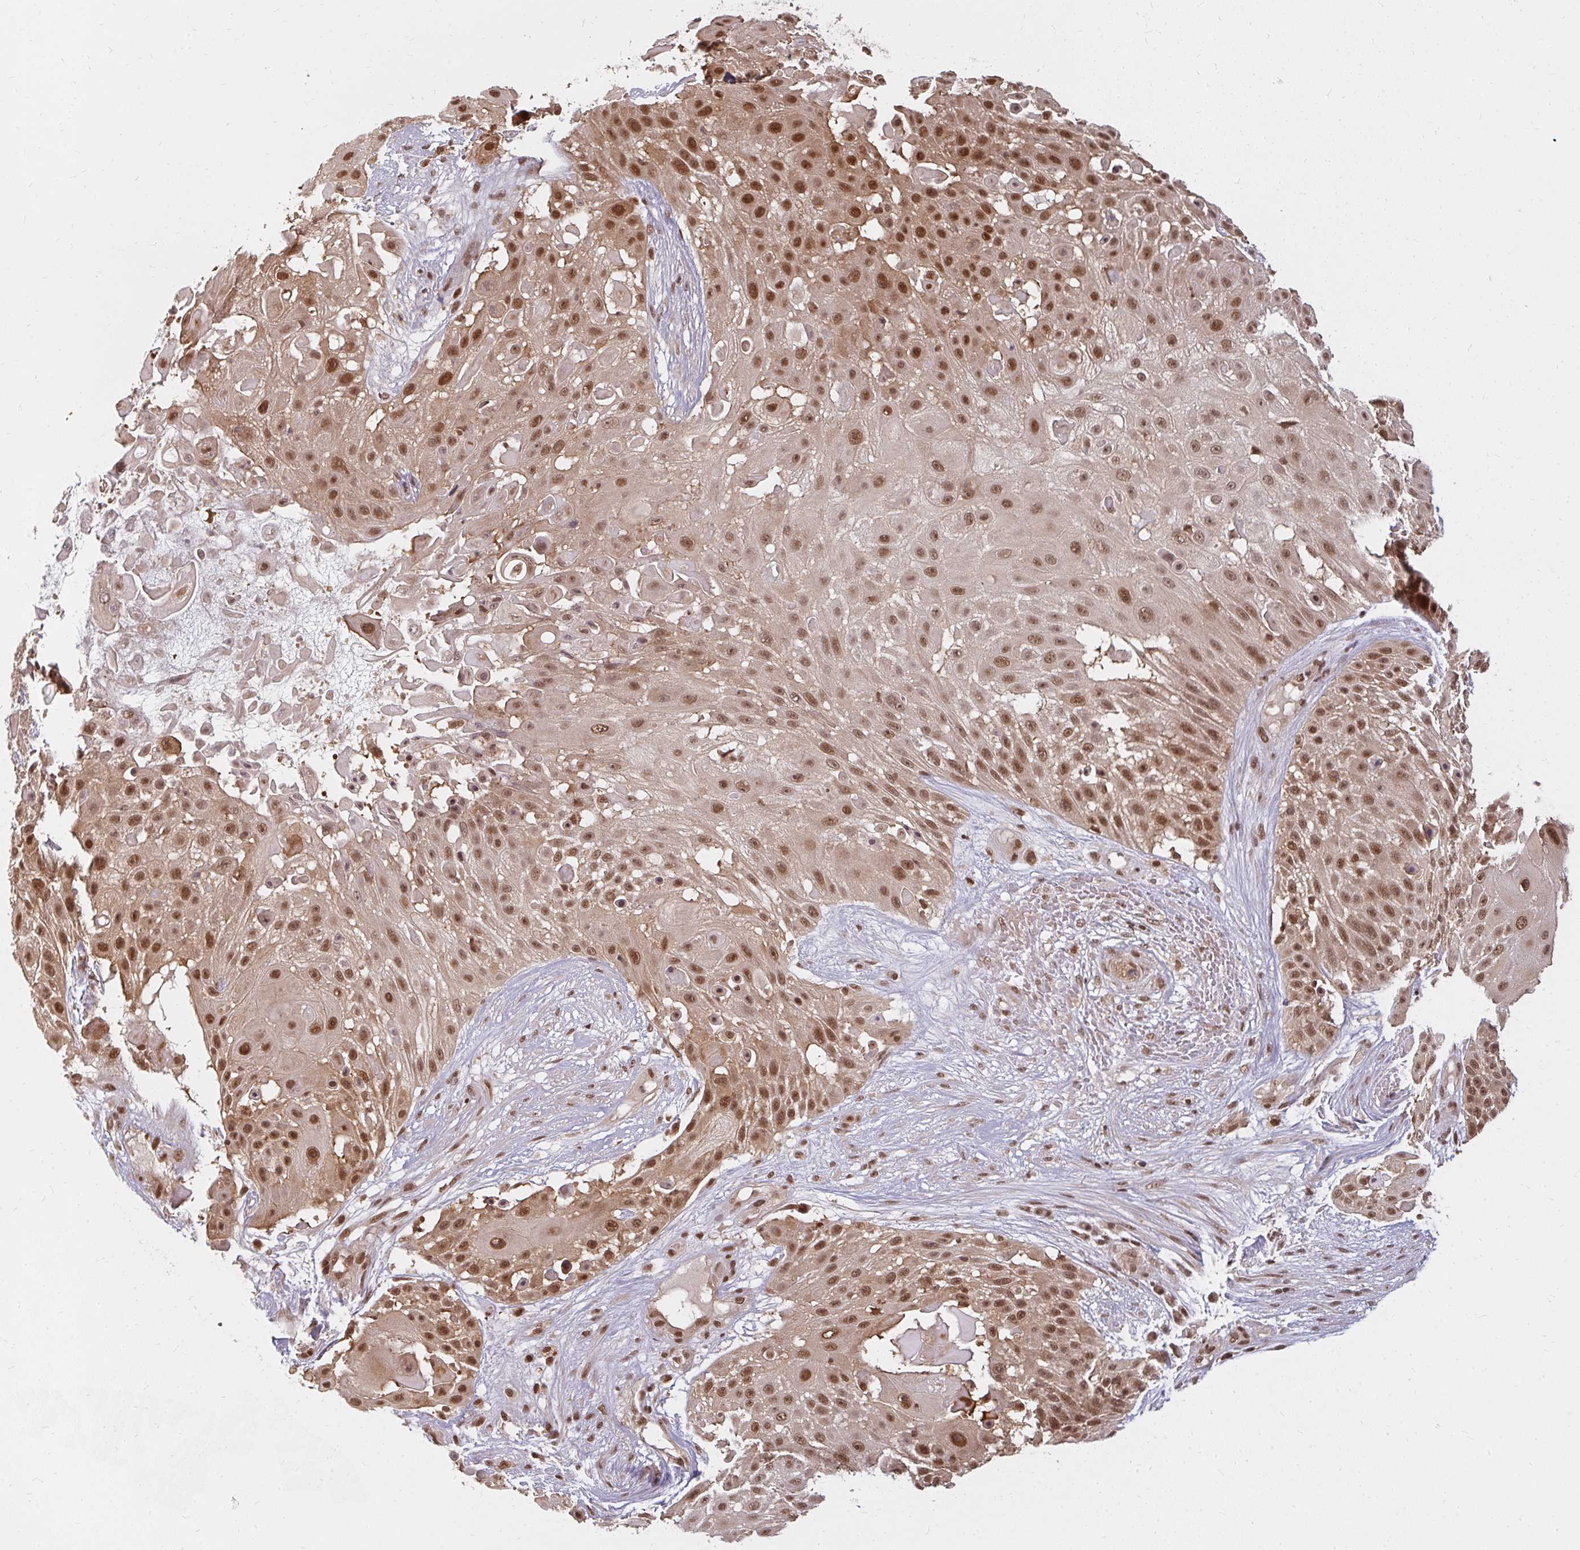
{"staining": {"intensity": "moderate", "quantity": ">75%", "location": "nuclear"}, "tissue": "skin cancer", "cell_type": "Tumor cells", "image_type": "cancer", "snomed": [{"axis": "morphology", "description": "Squamous cell carcinoma, NOS"}, {"axis": "topography", "description": "Skin"}], "caption": "Tumor cells show moderate nuclear positivity in approximately >75% of cells in skin cancer (squamous cell carcinoma).", "gene": "GTF3C6", "patient": {"sex": "female", "age": 86}}